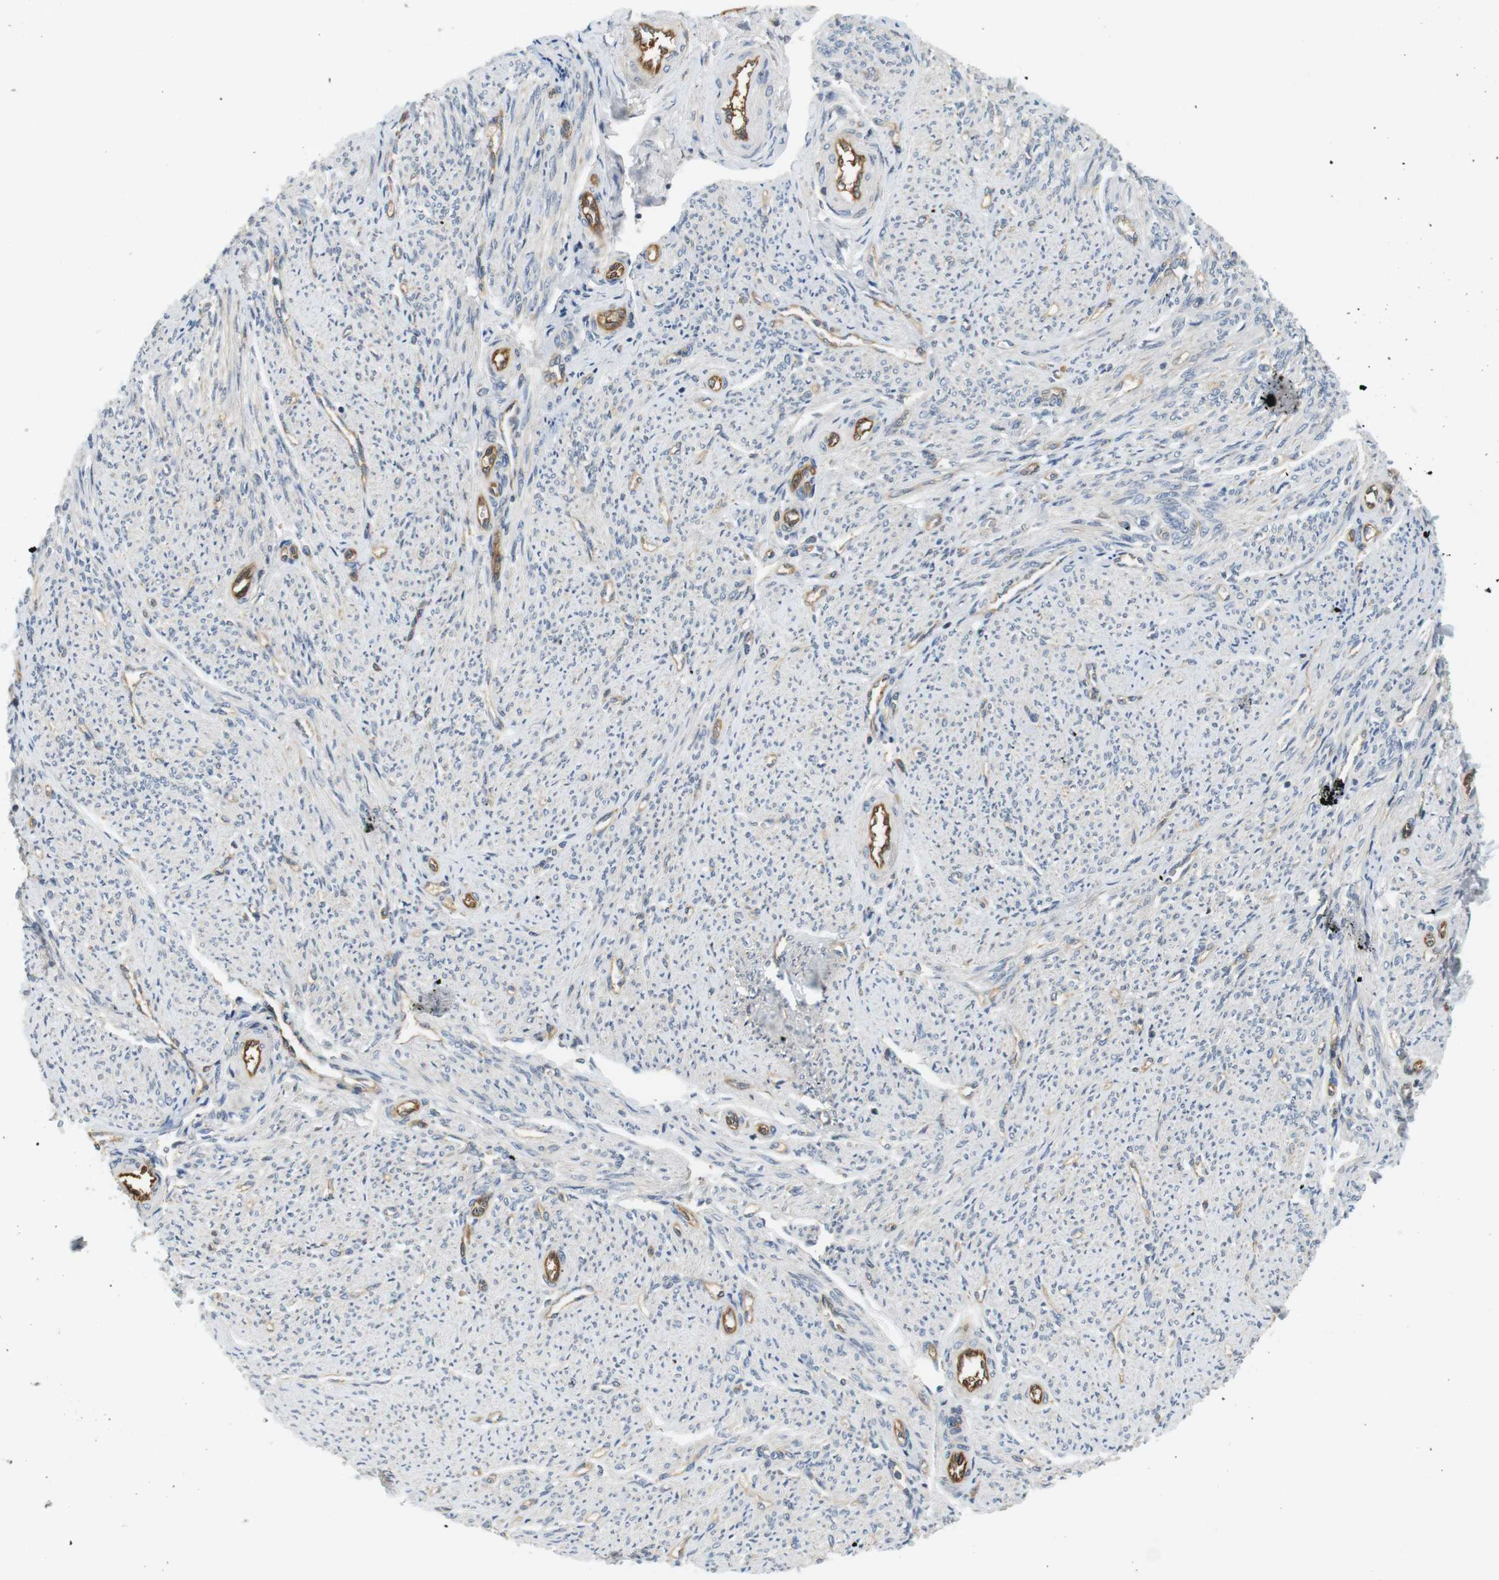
{"staining": {"intensity": "negative", "quantity": "none", "location": "none"}, "tissue": "smooth muscle", "cell_type": "Smooth muscle cells", "image_type": "normal", "snomed": [{"axis": "morphology", "description": "Normal tissue, NOS"}, {"axis": "topography", "description": "Smooth muscle"}], "caption": "IHC of benign smooth muscle reveals no staining in smooth muscle cells. The staining is performed using DAB brown chromogen with nuclei counter-stained in using hematoxylin.", "gene": "SH3GLB1", "patient": {"sex": "female", "age": 65}}